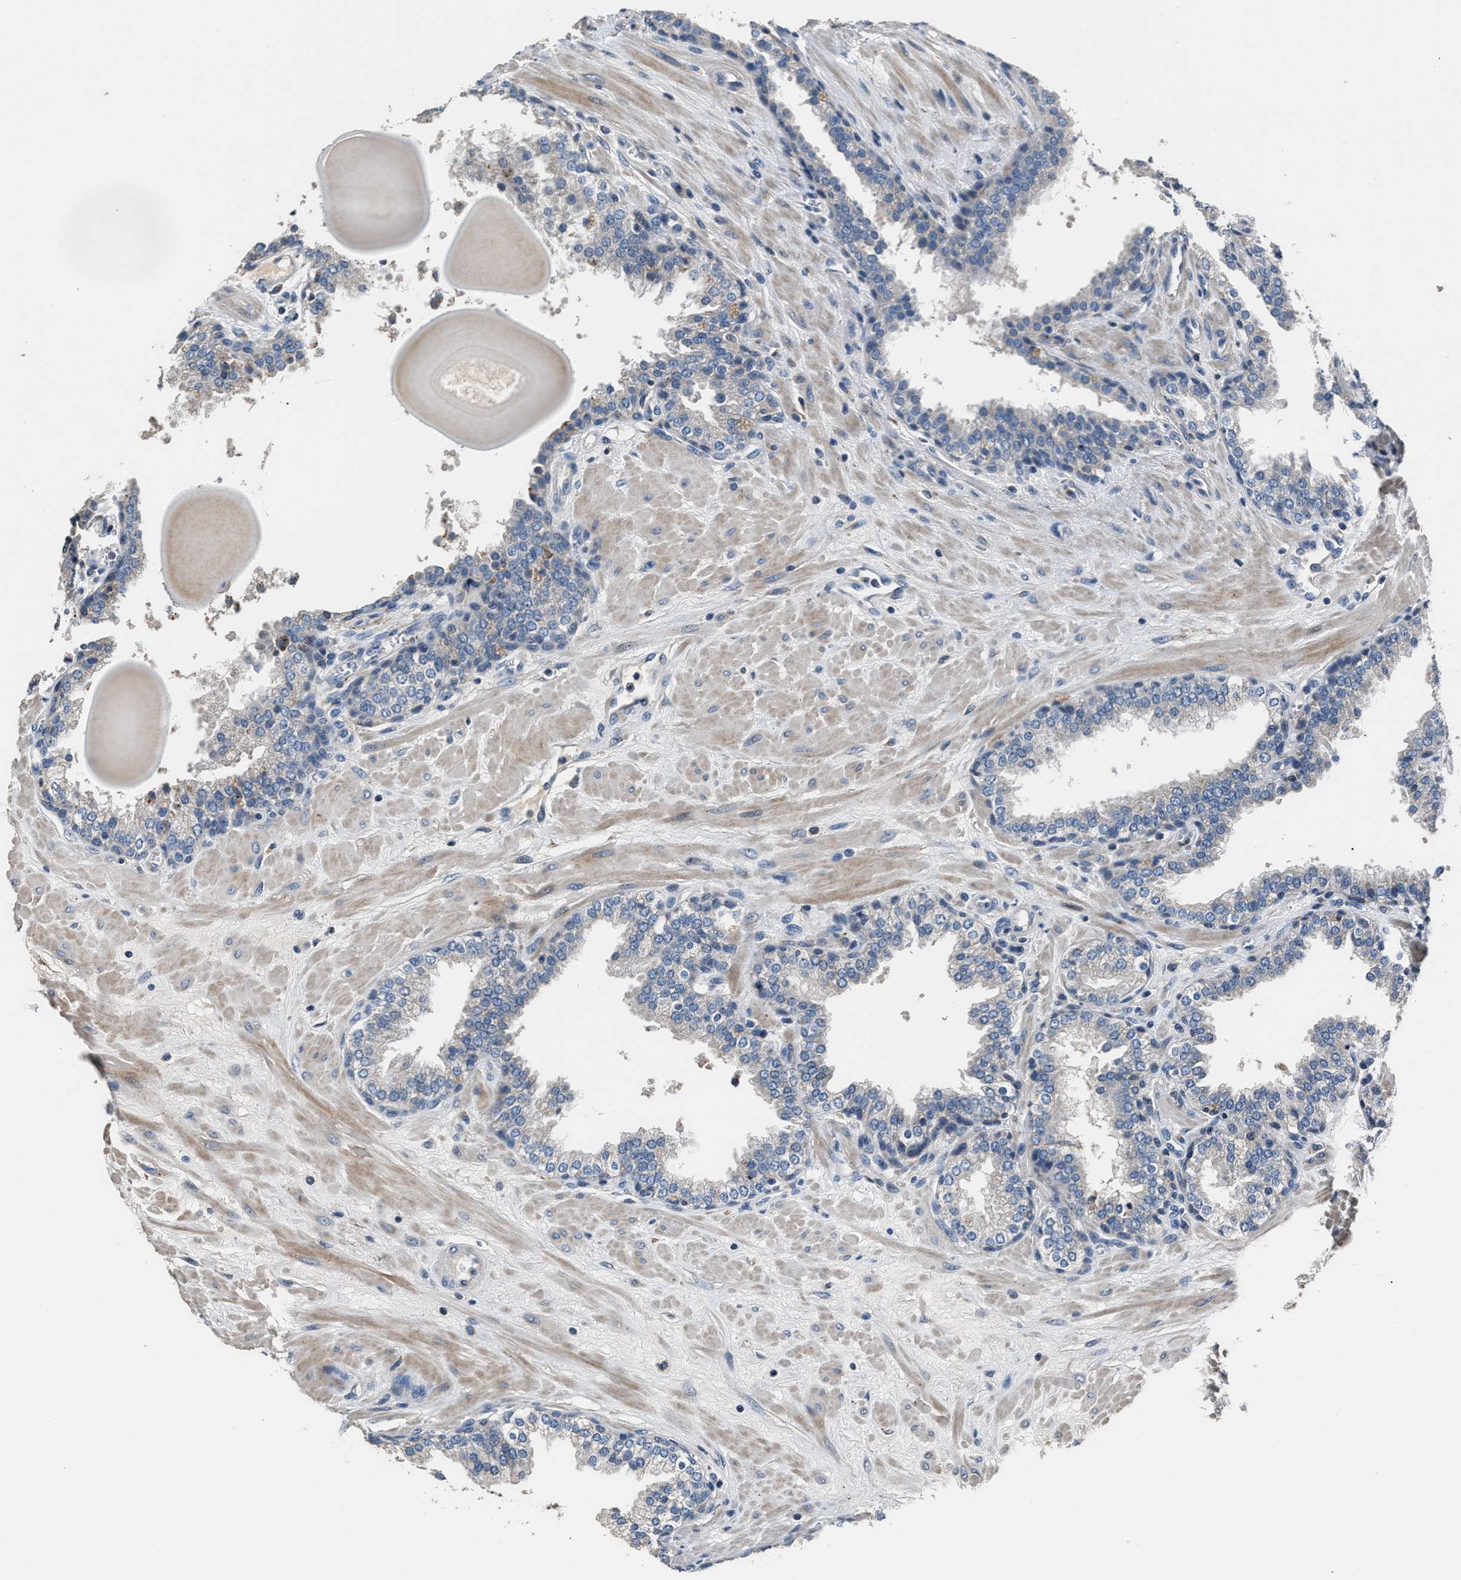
{"staining": {"intensity": "negative", "quantity": "none", "location": "none"}, "tissue": "prostate", "cell_type": "Glandular cells", "image_type": "normal", "snomed": [{"axis": "morphology", "description": "Normal tissue, NOS"}, {"axis": "topography", "description": "Prostate"}], "caption": "Protein analysis of unremarkable prostate shows no significant staining in glandular cells.", "gene": "DNAJC24", "patient": {"sex": "male", "age": 51}}